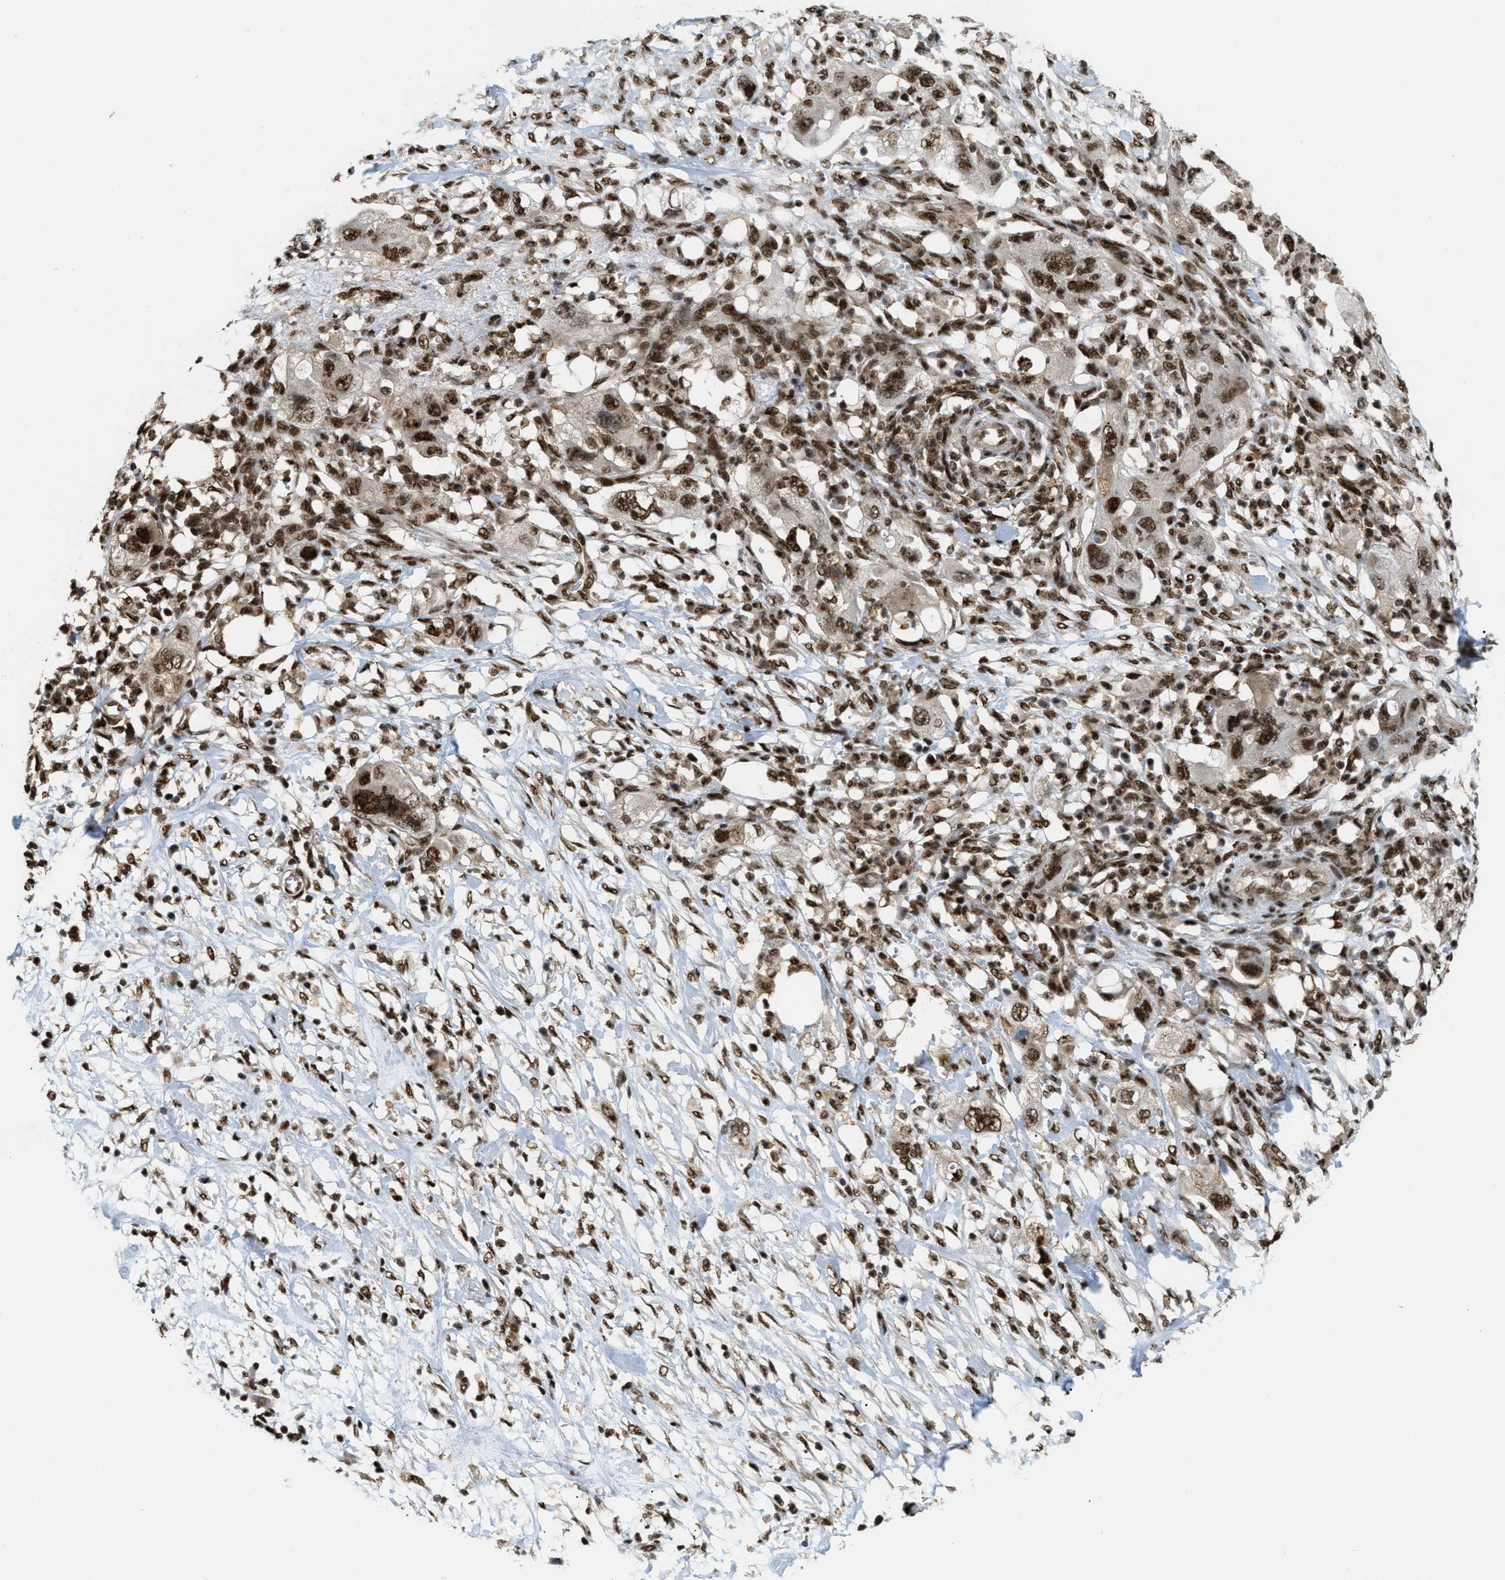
{"staining": {"intensity": "moderate", "quantity": ">75%", "location": "nuclear"}, "tissue": "pancreatic cancer", "cell_type": "Tumor cells", "image_type": "cancer", "snomed": [{"axis": "morphology", "description": "Adenocarcinoma, NOS"}, {"axis": "topography", "description": "Pancreas"}], "caption": "Pancreatic cancer (adenocarcinoma) stained with a protein marker displays moderate staining in tumor cells.", "gene": "NUMA1", "patient": {"sex": "female", "age": 78}}